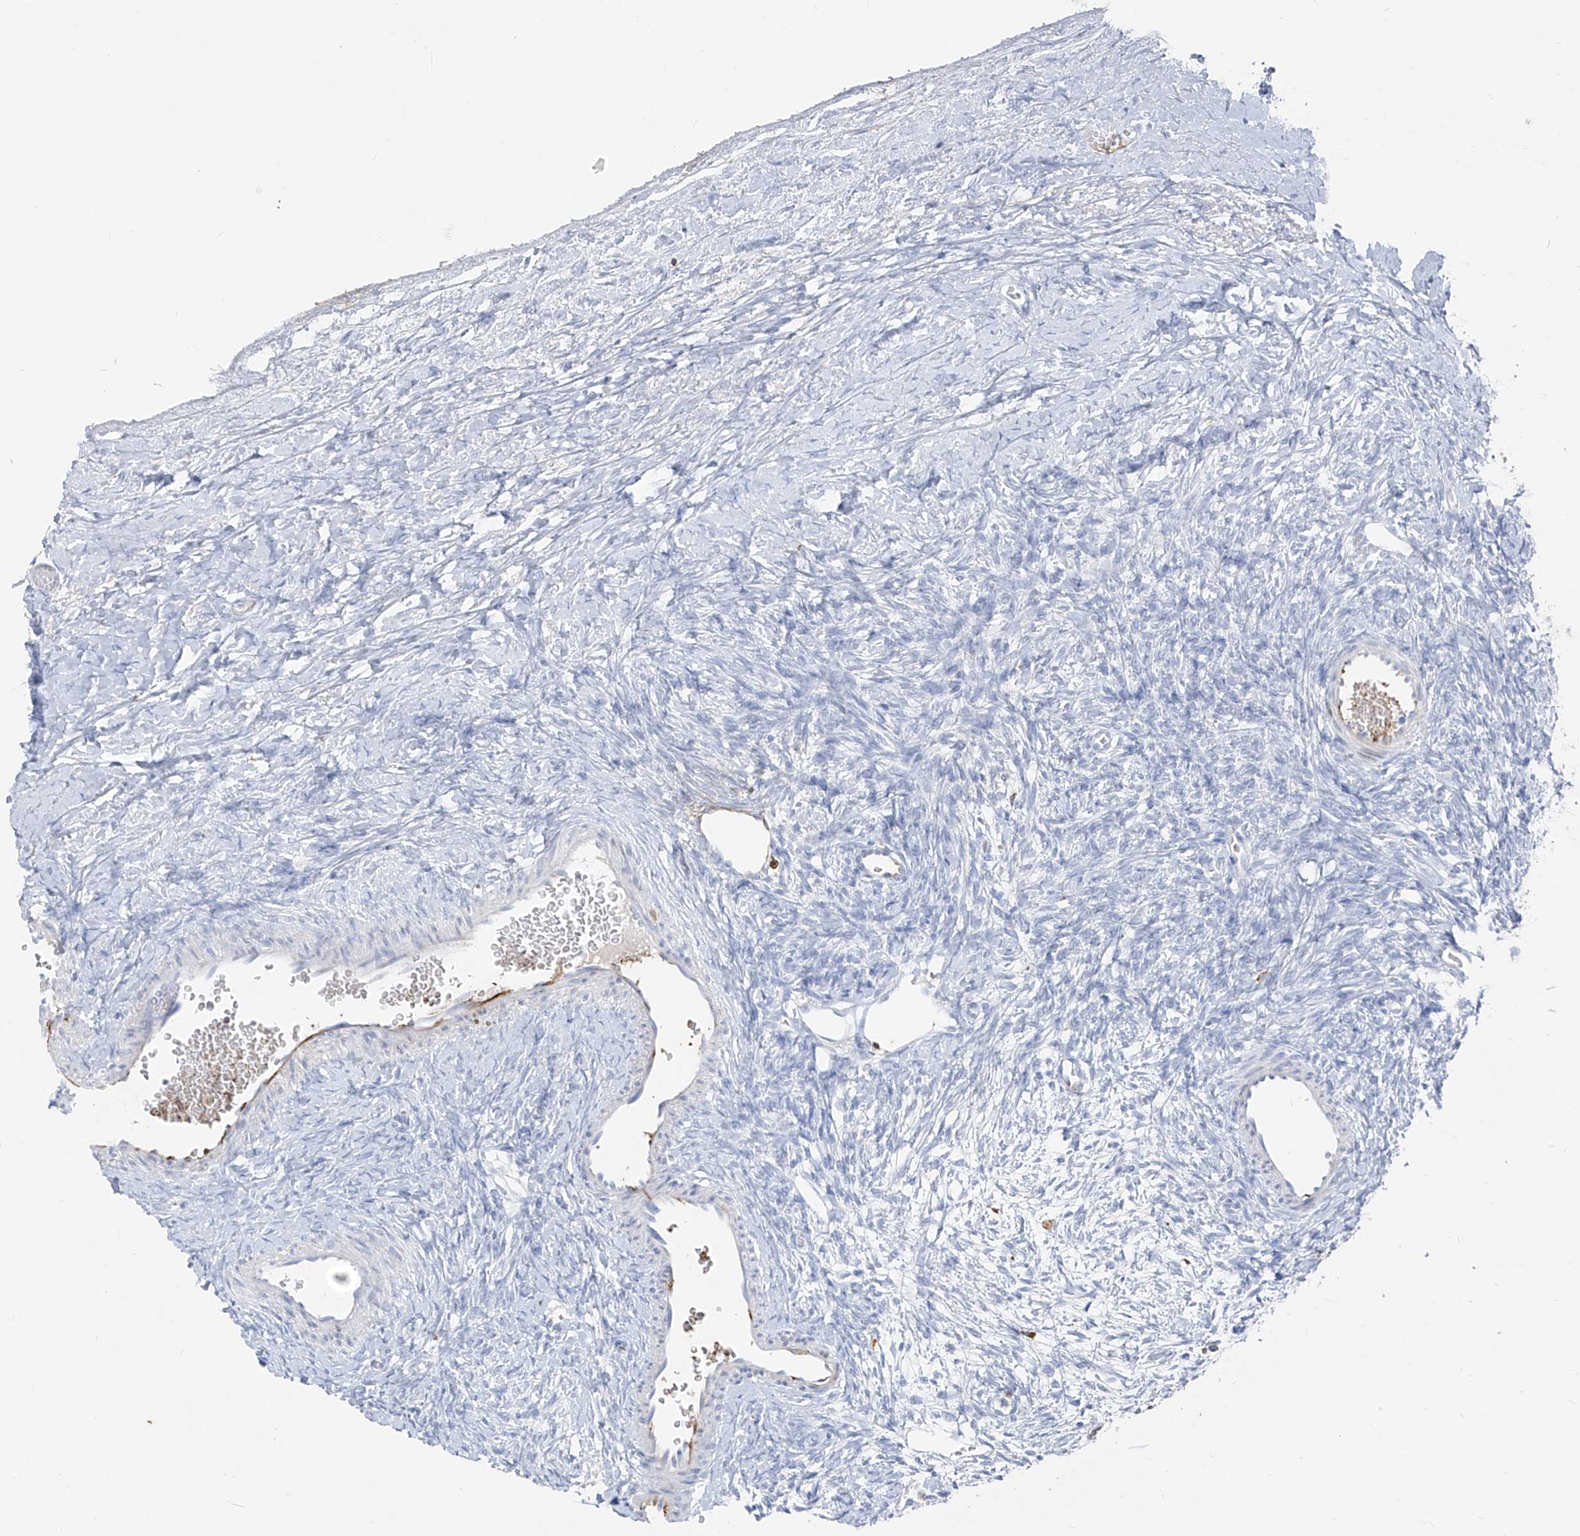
{"staining": {"intensity": "negative", "quantity": "none", "location": "none"}, "tissue": "ovary", "cell_type": "Ovarian stroma cells", "image_type": "normal", "snomed": [{"axis": "morphology", "description": "Normal tissue, NOS"}, {"axis": "morphology", "description": "Developmental malformation"}, {"axis": "topography", "description": "Ovary"}], "caption": "The photomicrograph reveals no staining of ovarian stroma cells in unremarkable ovary.", "gene": "CX3CR1", "patient": {"sex": "female", "age": 39}}